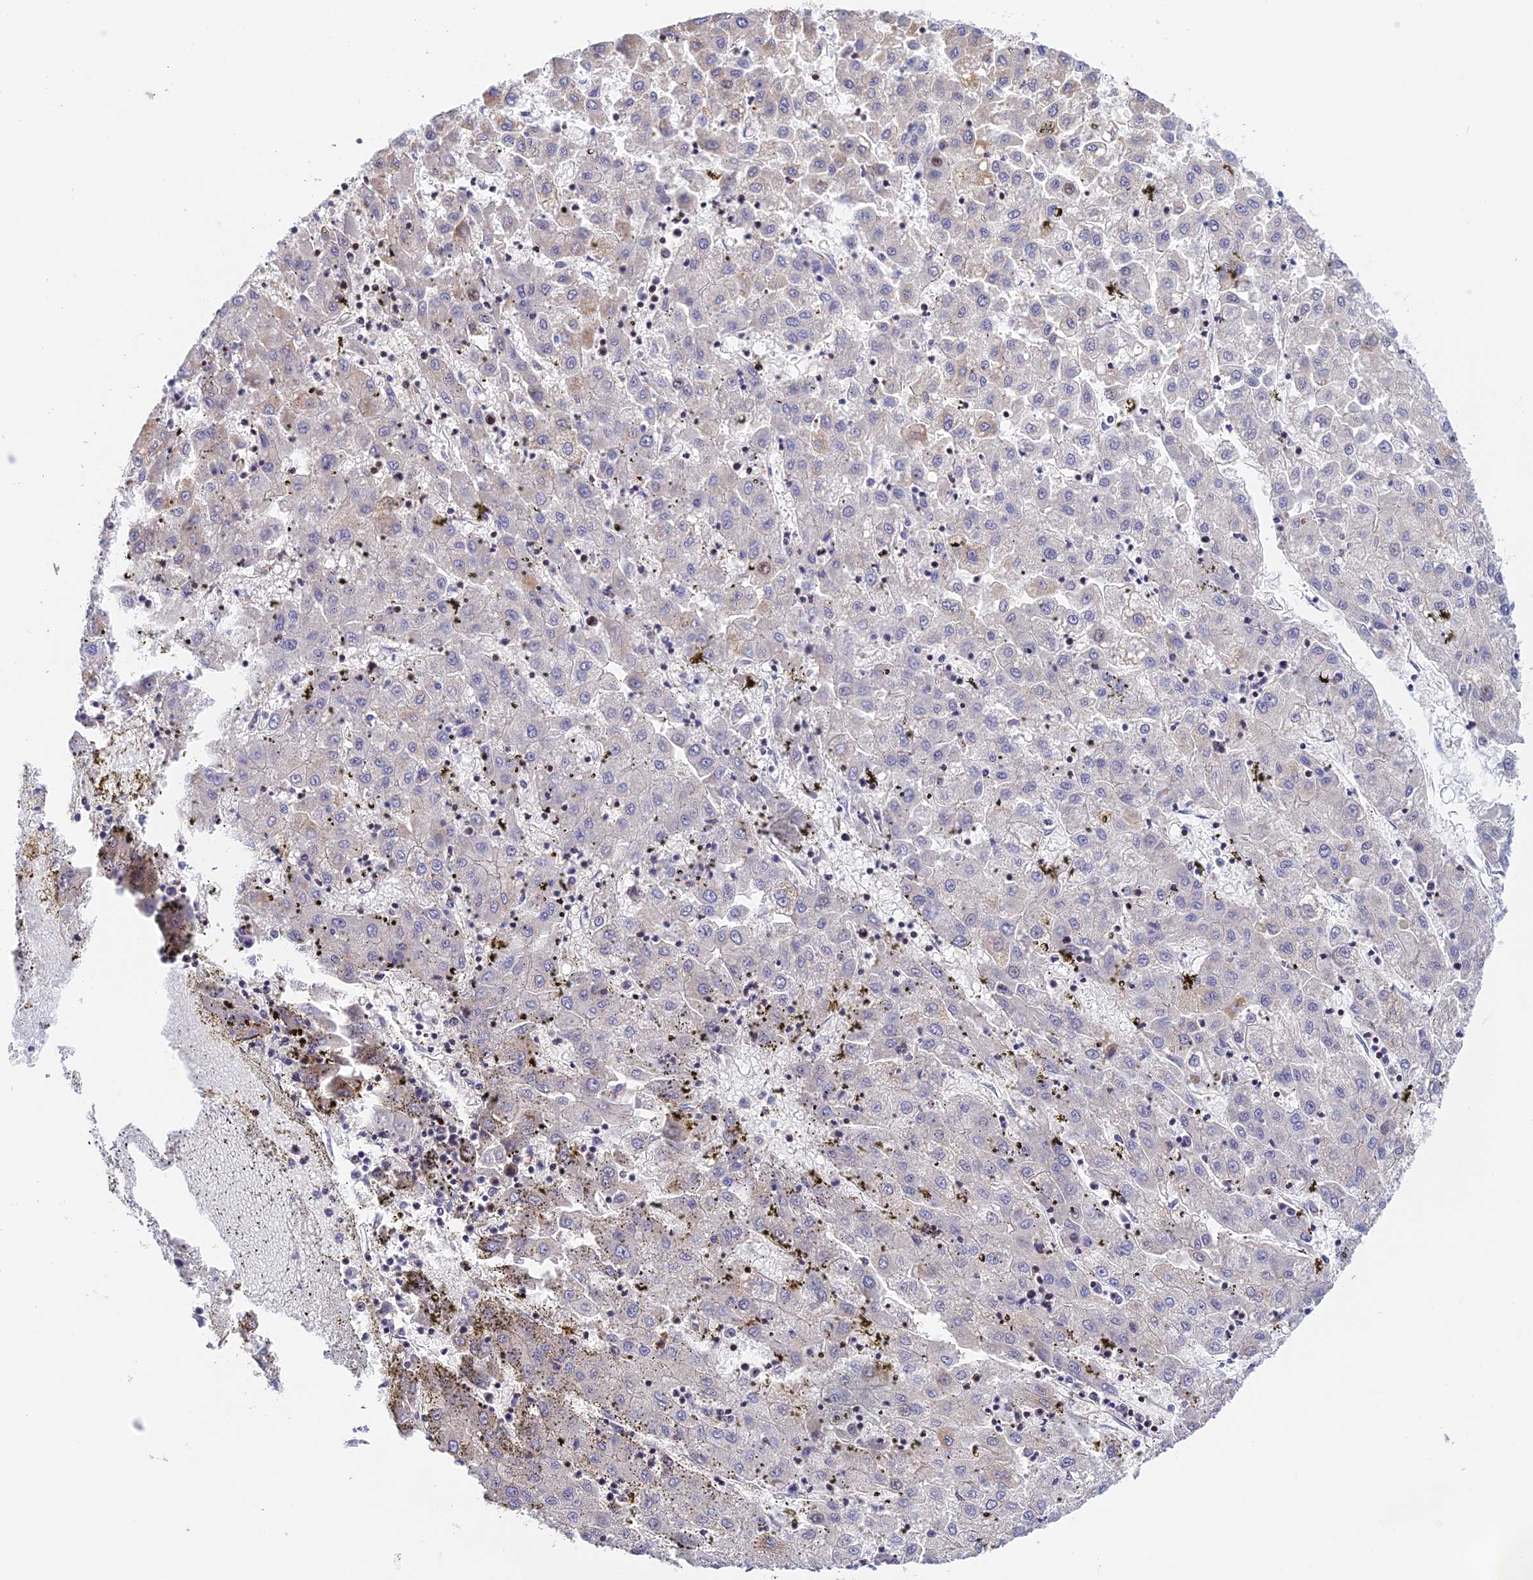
{"staining": {"intensity": "weak", "quantity": "<25%", "location": "cytoplasmic/membranous"}, "tissue": "liver cancer", "cell_type": "Tumor cells", "image_type": "cancer", "snomed": [{"axis": "morphology", "description": "Carcinoma, Hepatocellular, NOS"}, {"axis": "topography", "description": "Liver"}], "caption": "DAB (3,3'-diaminobenzidine) immunohistochemical staining of human liver hepatocellular carcinoma demonstrates no significant expression in tumor cells.", "gene": "PRIM1", "patient": {"sex": "male", "age": 72}}